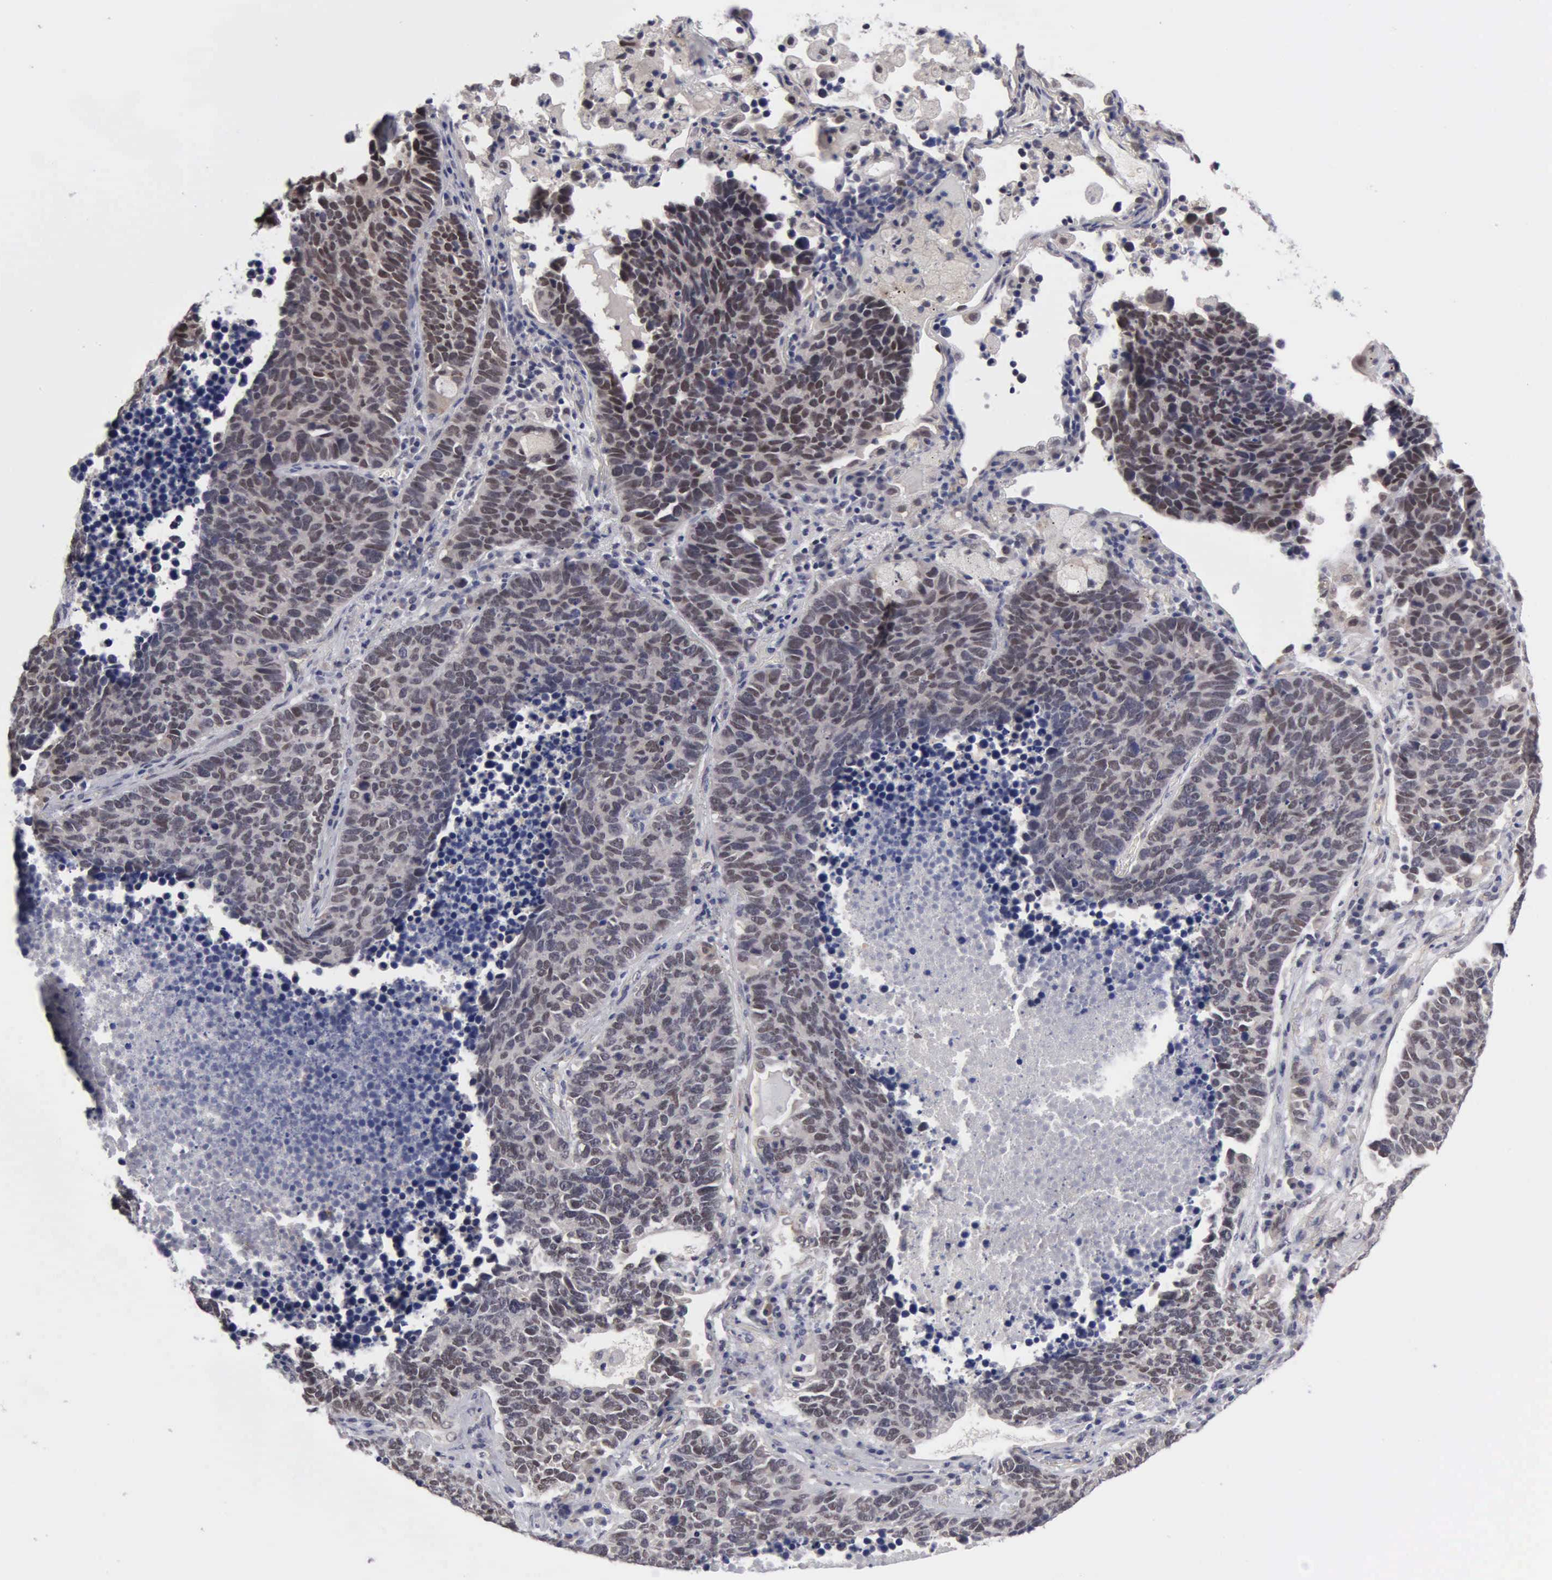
{"staining": {"intensity": "moderate", "quantity": "25%-75%", "location": "nuclear"}, "tissue": "lung cancer", "cell_type": "Tumor cells", "image_type": "cancer", "snomed": [{"axis": "morphology", "description": "Neoplasm, malignant, NOS"}, {"axis": "topography", "description": "Lung"}], "caption": "A medium amount of moderate nuclear staining is seen in about 25%-75% of tumor cells in lung cancer tissue.", "gene": "ZBTB33", "patient": {"sex": "female", "age": 75}}